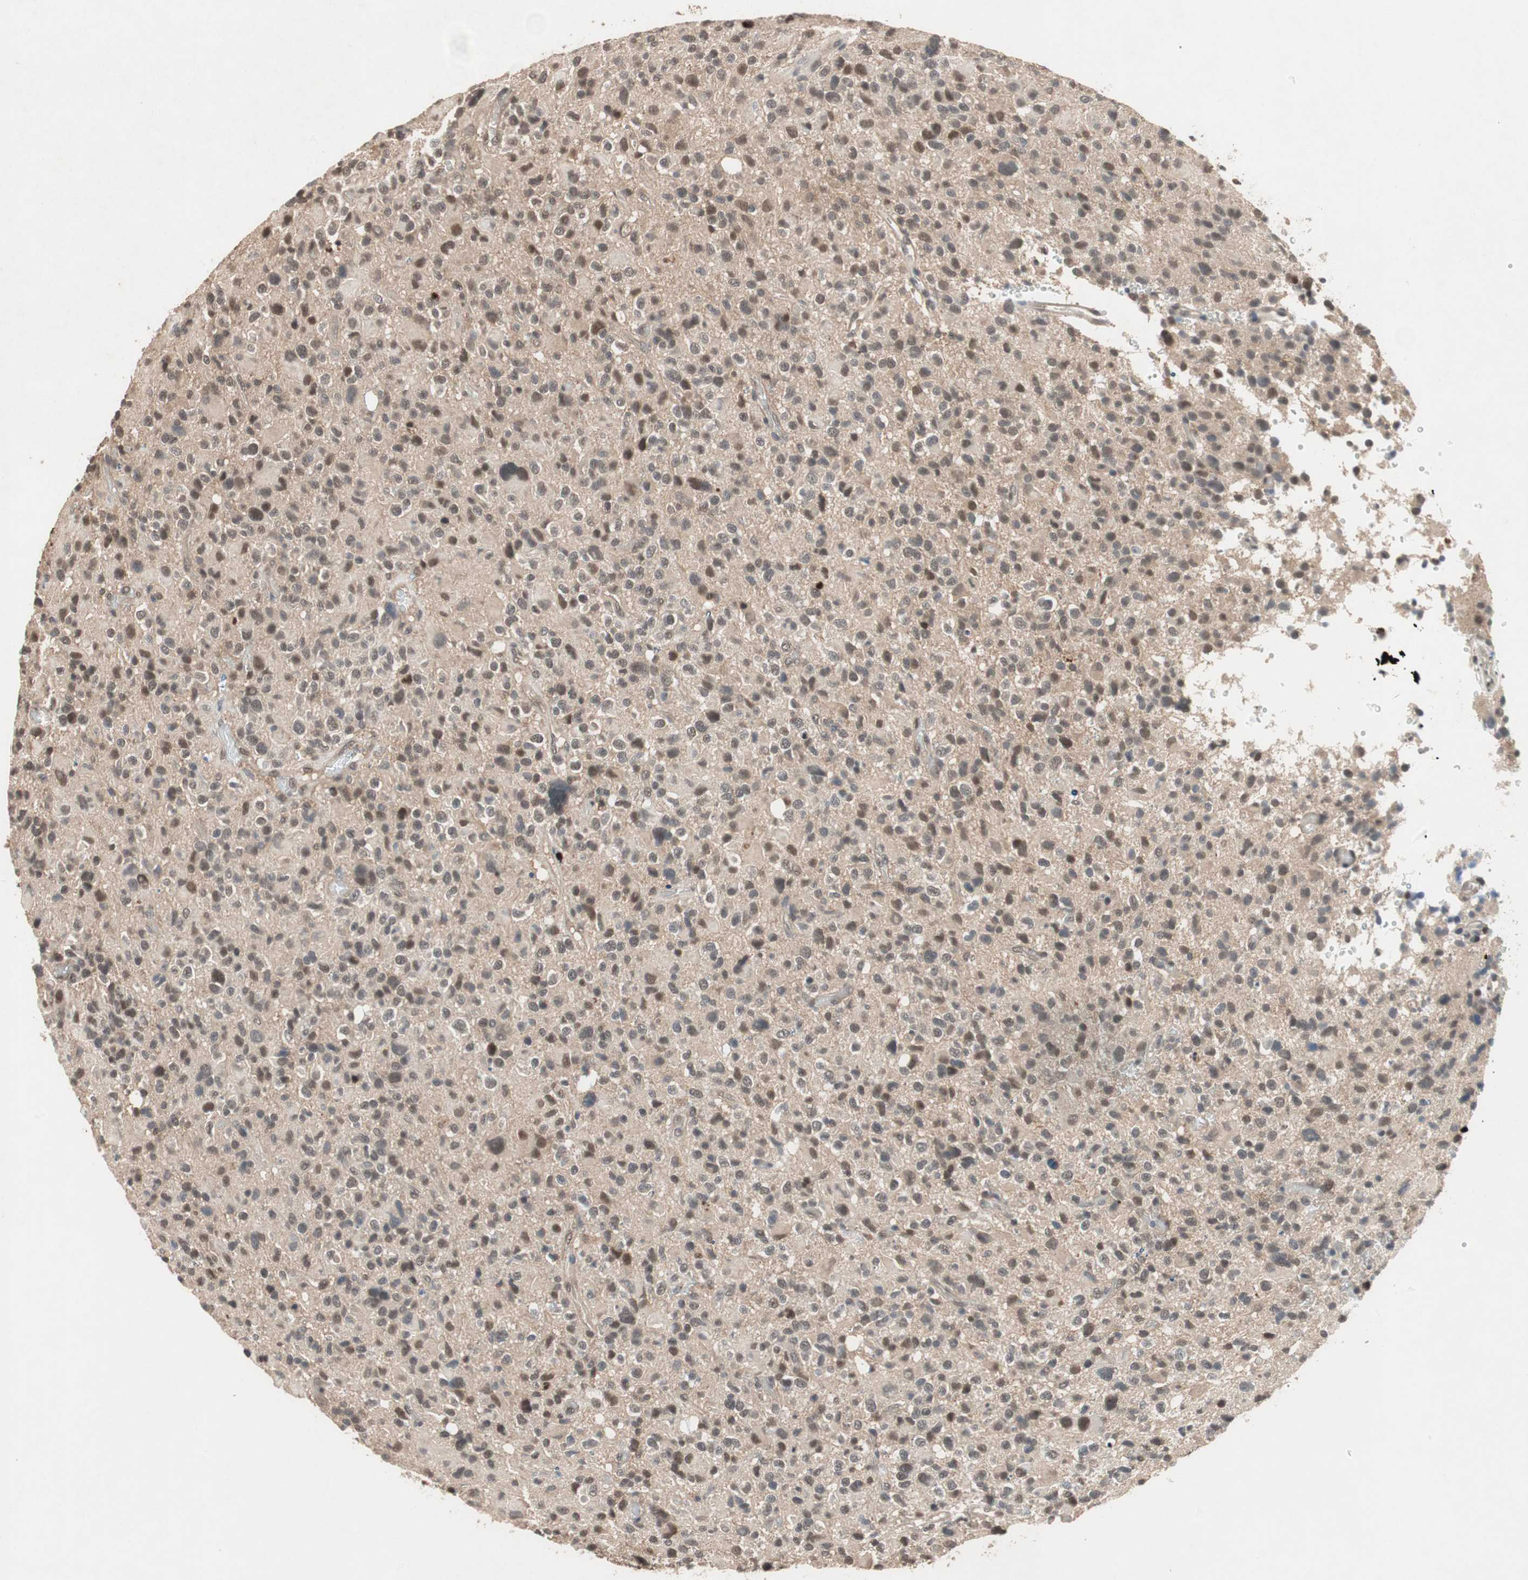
{"staining": {"intensity": "moderate", "quantity": ">75%", "location": "cytoplasmic/membranous,nuclear"}, "tissue": "glioma", "cell_type": "Tumor cells", "image_type": "cancer", "snomed": [{"axis": "morphology", "description": "Glioma, malignant, High grade"}, {"axis": "topography", "description": "Brain"}], "caption": "Tumor cells display moderate cytoplasmic/membranous and nuclear positivity in about >75% of cells in glioma.", "gene": "GART", "patient": {"sex": "male", "age": 48}}